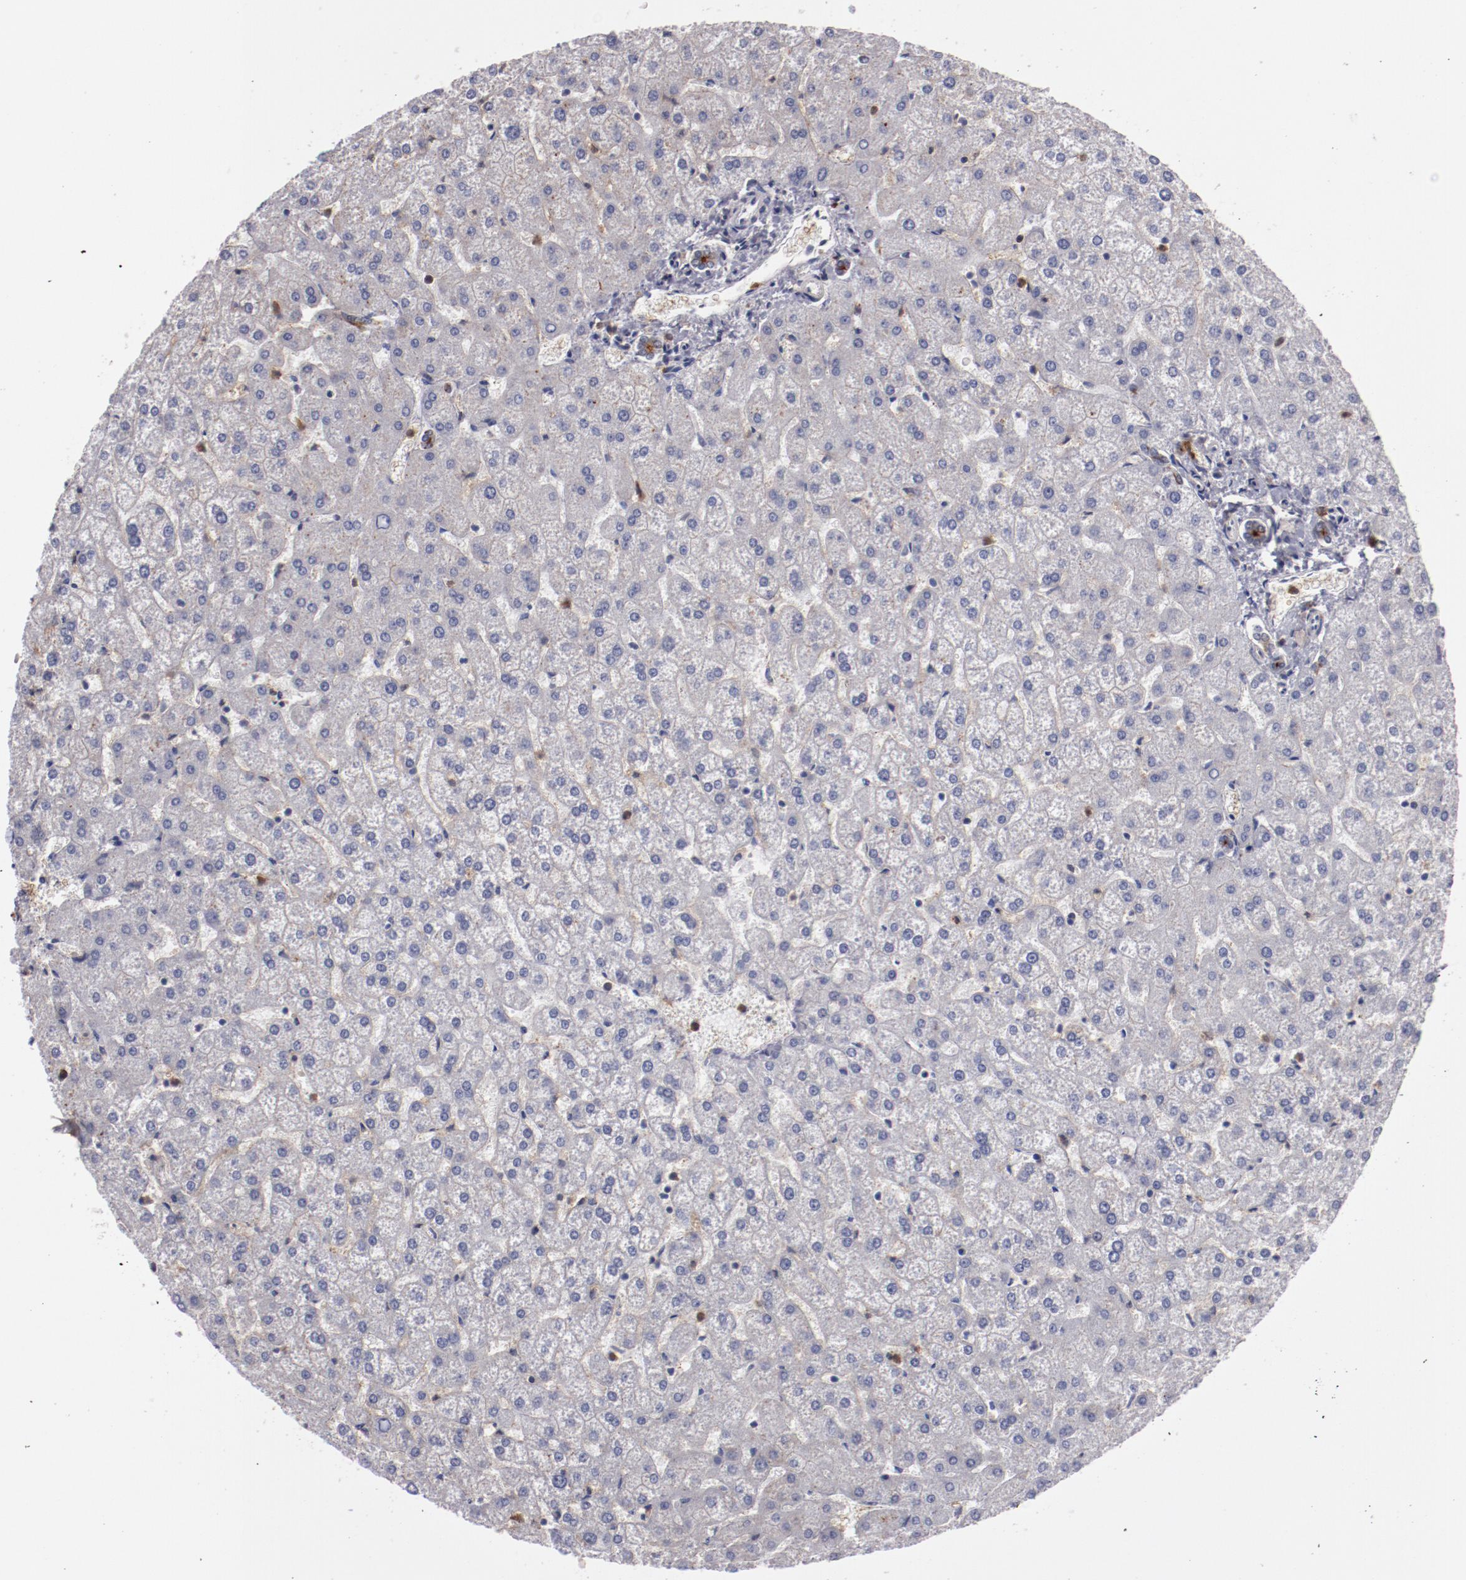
{"staining": {"intensity": "moderate", "quantity": ">75%", "location": "cytoplasmic/membranous"}, "tissue": "liver", "cell_type": "Cholangiocytes", "image_type": "normal", "snomed": [{"axis": "morphology", "description": "Normal tissue, NOS"}, {"axis": "topography", "description": "Liver"}], "caption": "This micrograph reveals immunohistochemistry staining of benign human liver, with medium moderate cytoplasmic/membranous positivity in about >75% of cholangiocytes.", "gene": "STX3", "patient": {"sex": "female", "age": 32}}